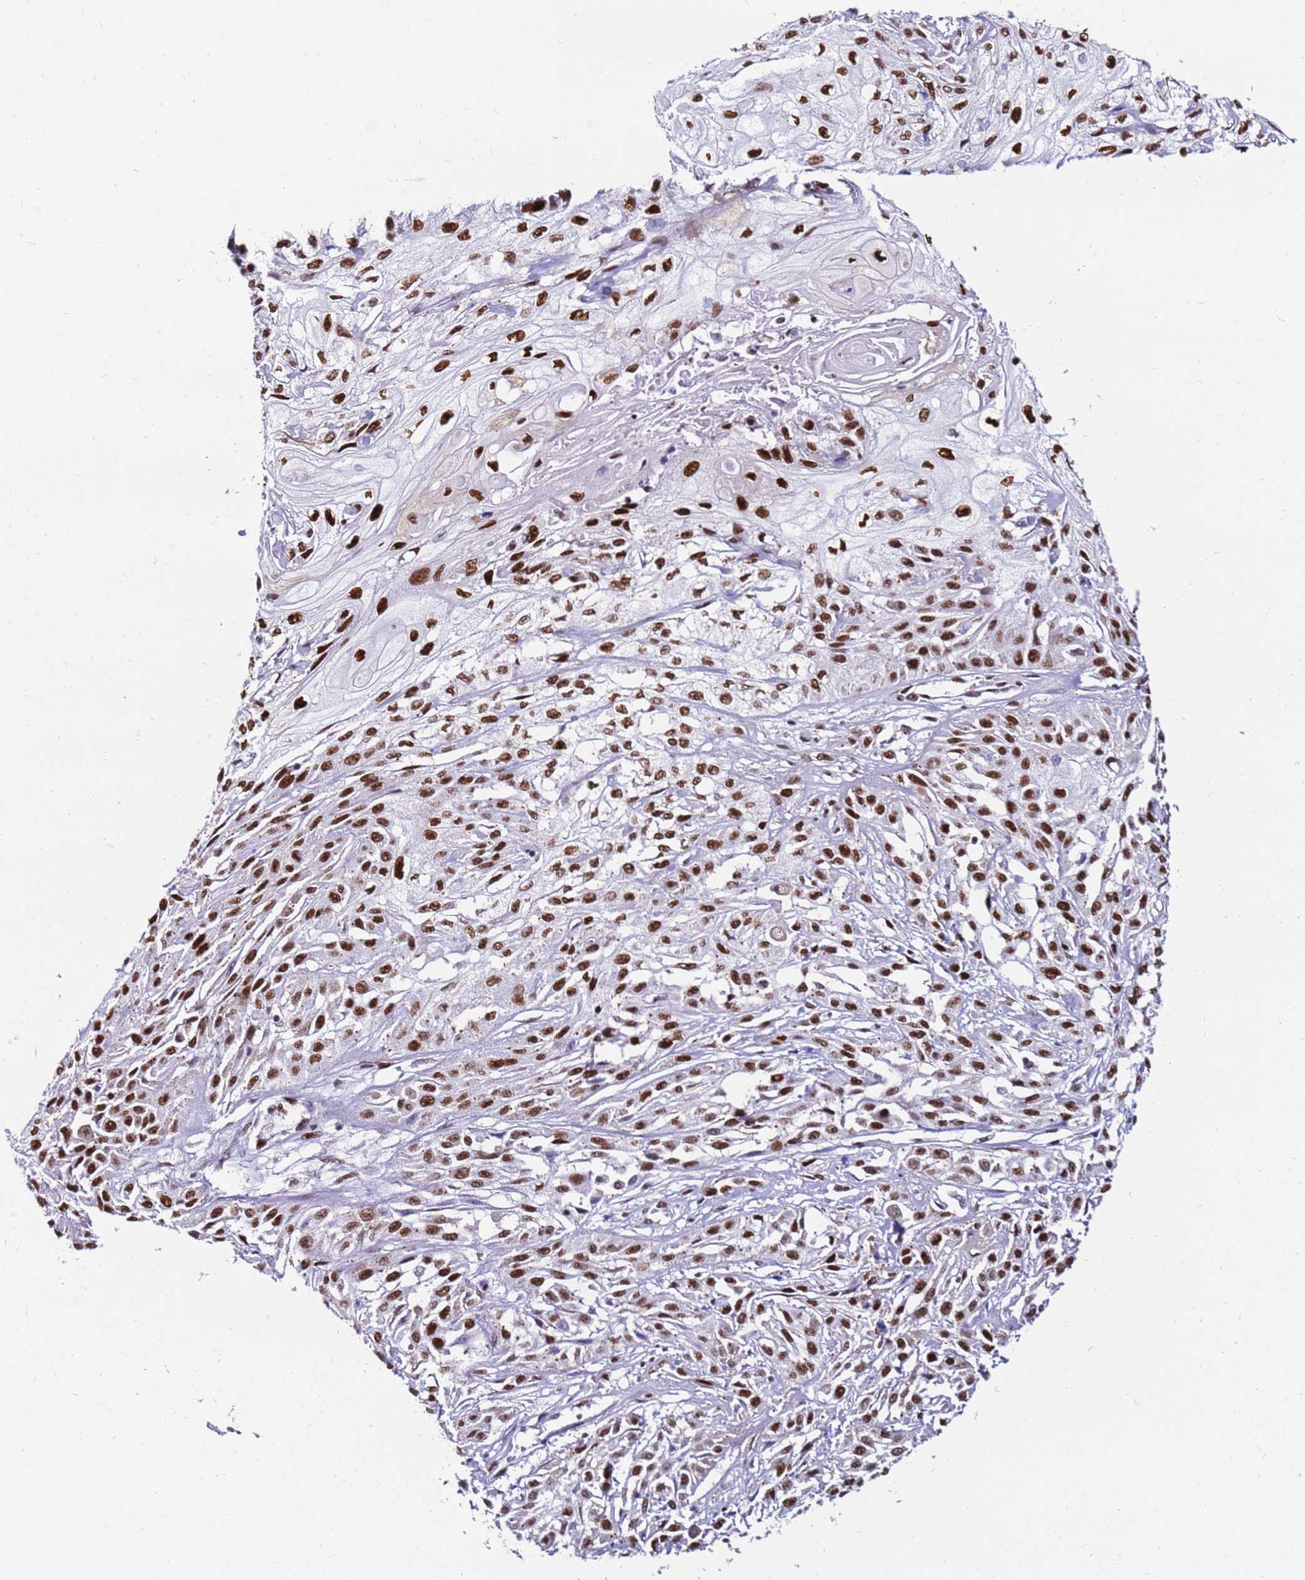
{"staining": {"intensity": "strong", "quantity": ">75%", "location": "nuclear"}, "tissue": "skin cancer", "cell_type": "Tumor cells", "image_type": "cancer", "snomed": [{"axis": "morphology", "description": "Squamous cell carcinoma, NOS"}, {"axis": "morphology", "description": "Squamous cell carcinoma, metastatic, NOS"}, {"axis": "topography", "description": "Skin"}, {"axis": "topography", "description": "Lymph node"}], "caption": "Skin cancer (squamous cell carcinoma) stained for a protein exhibits strong nuclear positivity in tumor cells.", "gene": "KPNA4", "patient": {"sex": "male", "age": 75}}